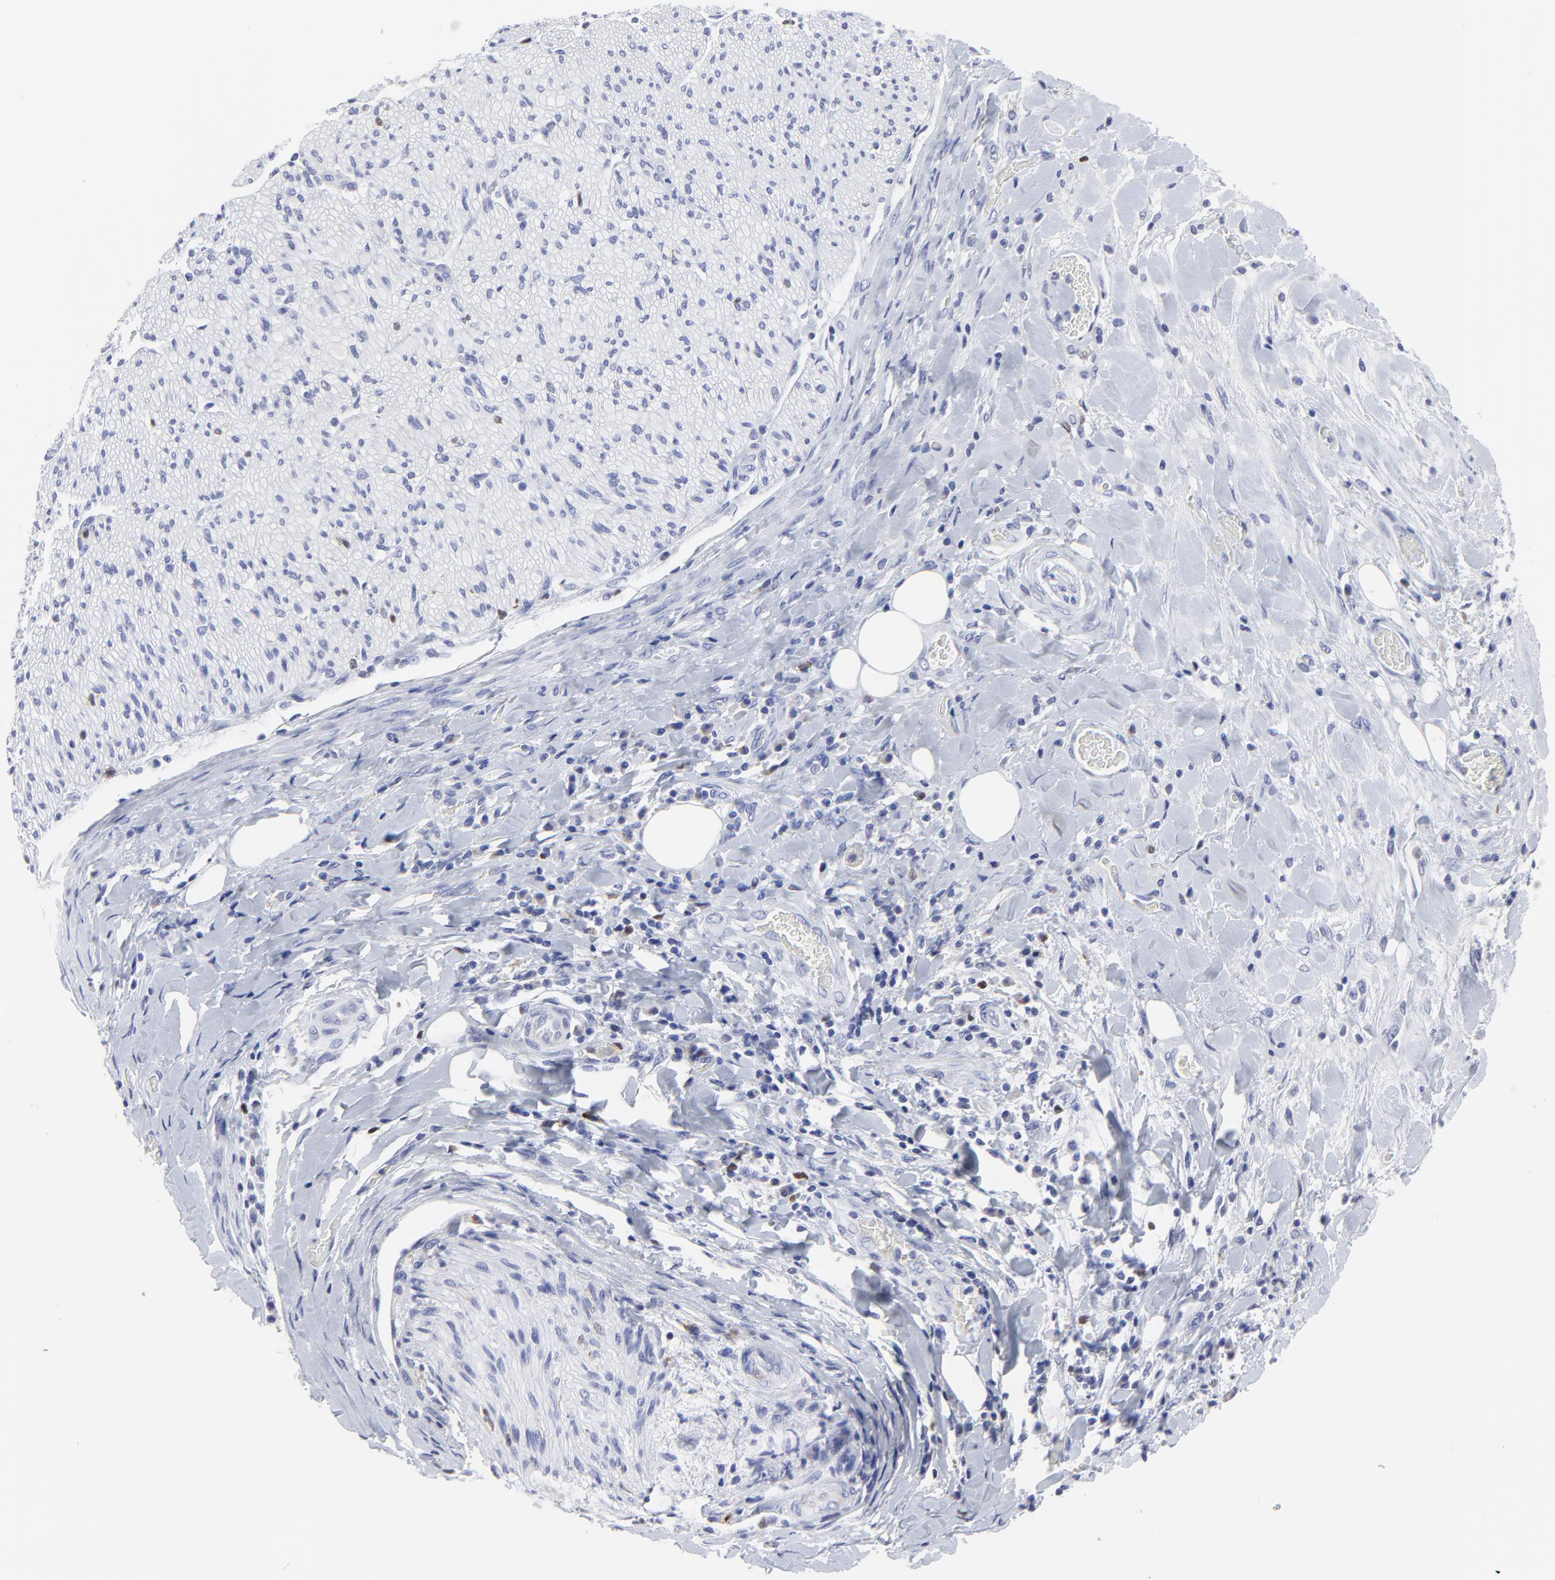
{"staining": {"intensity": "weak", "quantity": "<25%", "location": "cytoplasmic/membranous"}, "tissue": "liver cancer", "cell_type": "Tumor cells", "image_type": "cancer", "snomed": [{"axis": "morphology", "description": "Cholangiocarcinoma"}, {"axis": "topography", "description": "Liver"}], "caption": "Protein analysis of liver cholangiocarcinoma displays no significant expression in tumor cells.", "gene": "NCAPH", "patient": {"sex": "male", "age": 58}}